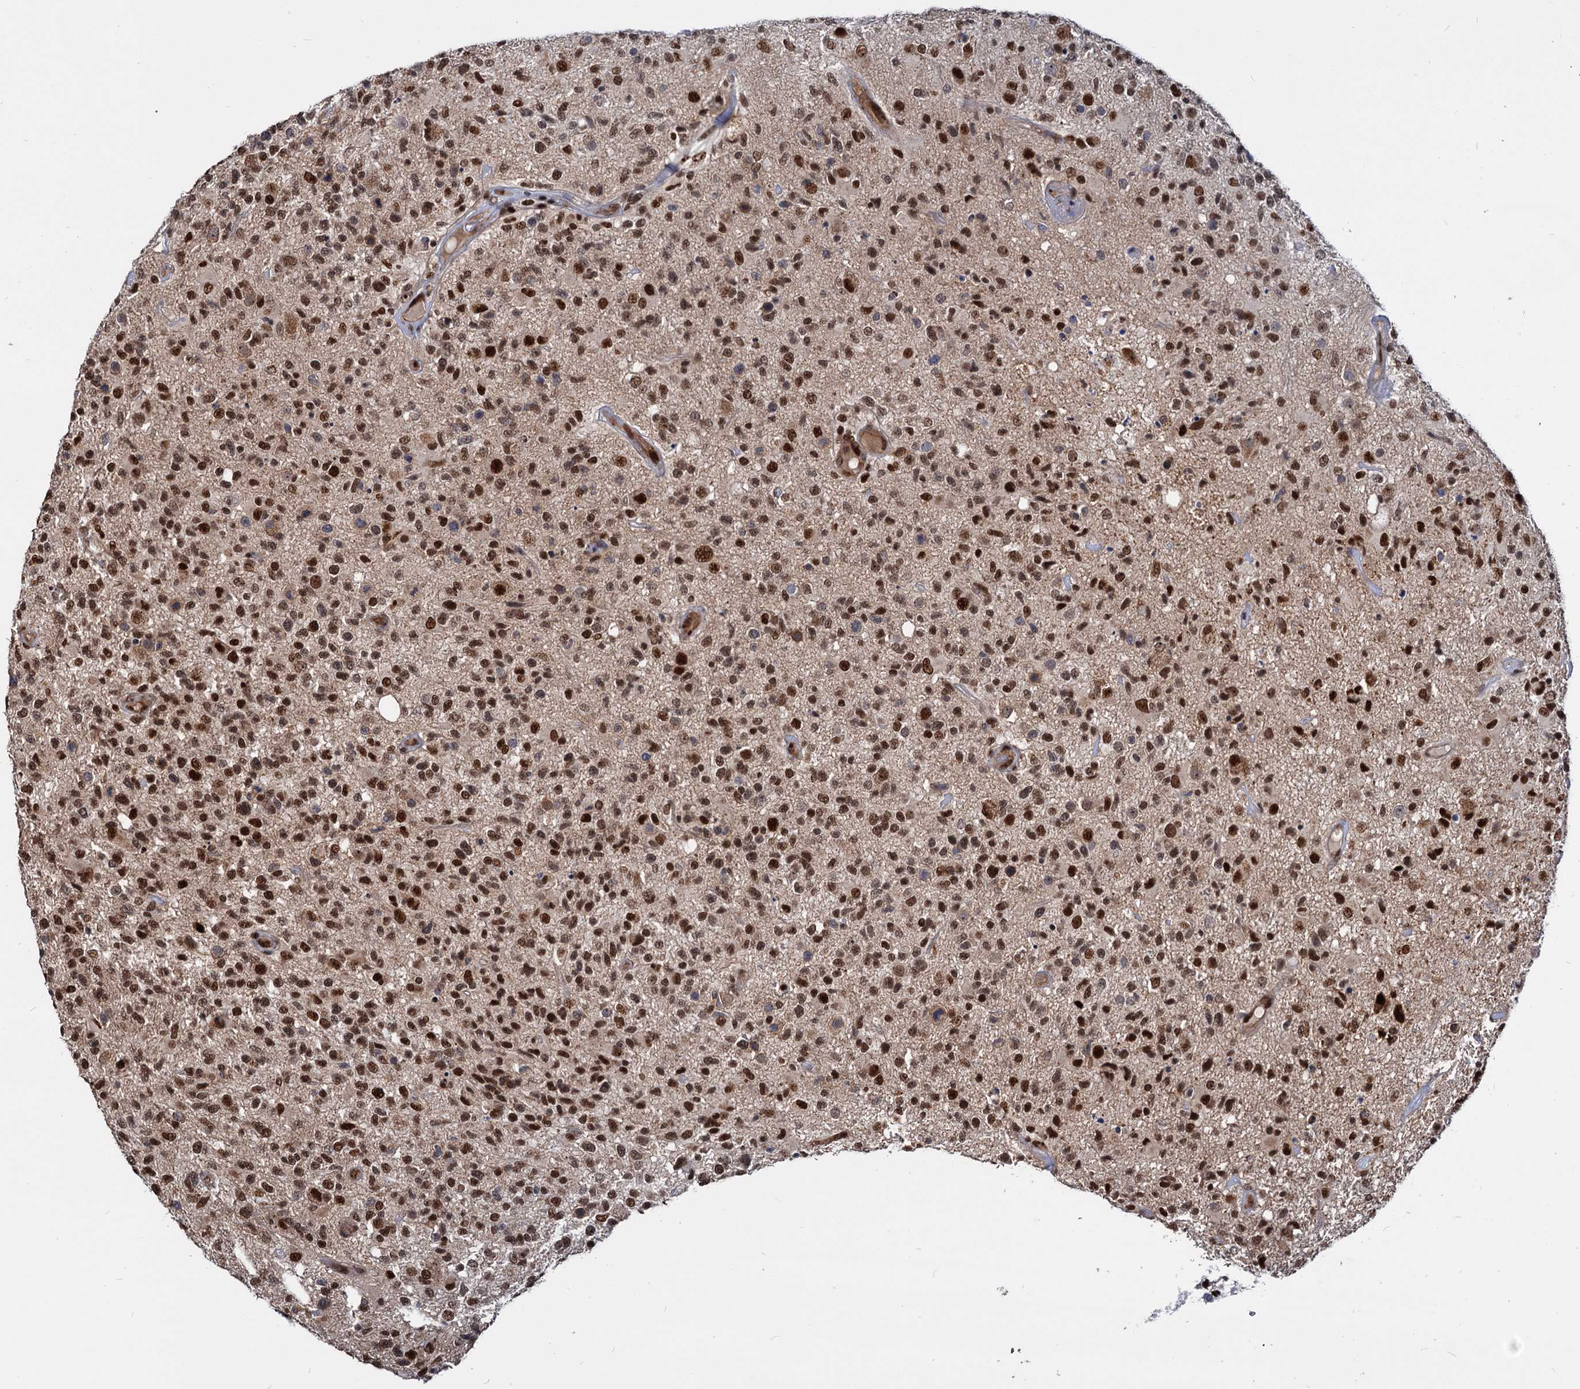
{"staining": {"intensity": "strong", "quantity": ">75%", "location": "nuclear"}, "tissue": "glioma", "cell_type": "Tumor cells", "image_type": "cancer", "snomed": [{"axis": "morphology", "description": "Glioma, malignant, High grade"}, {"axis": "morphology", "description": "Glioblastoma, NOS"}, {"axis": "topography", "description": "Brain"}], "caption": "Malignant high-grade glioma stained for a protein (brown) reveals strong nuclear positive staining in approximately >75% of tumor cells.", "gene": "UBLCP1", "patient": {"sex": "male", "age": 60}}